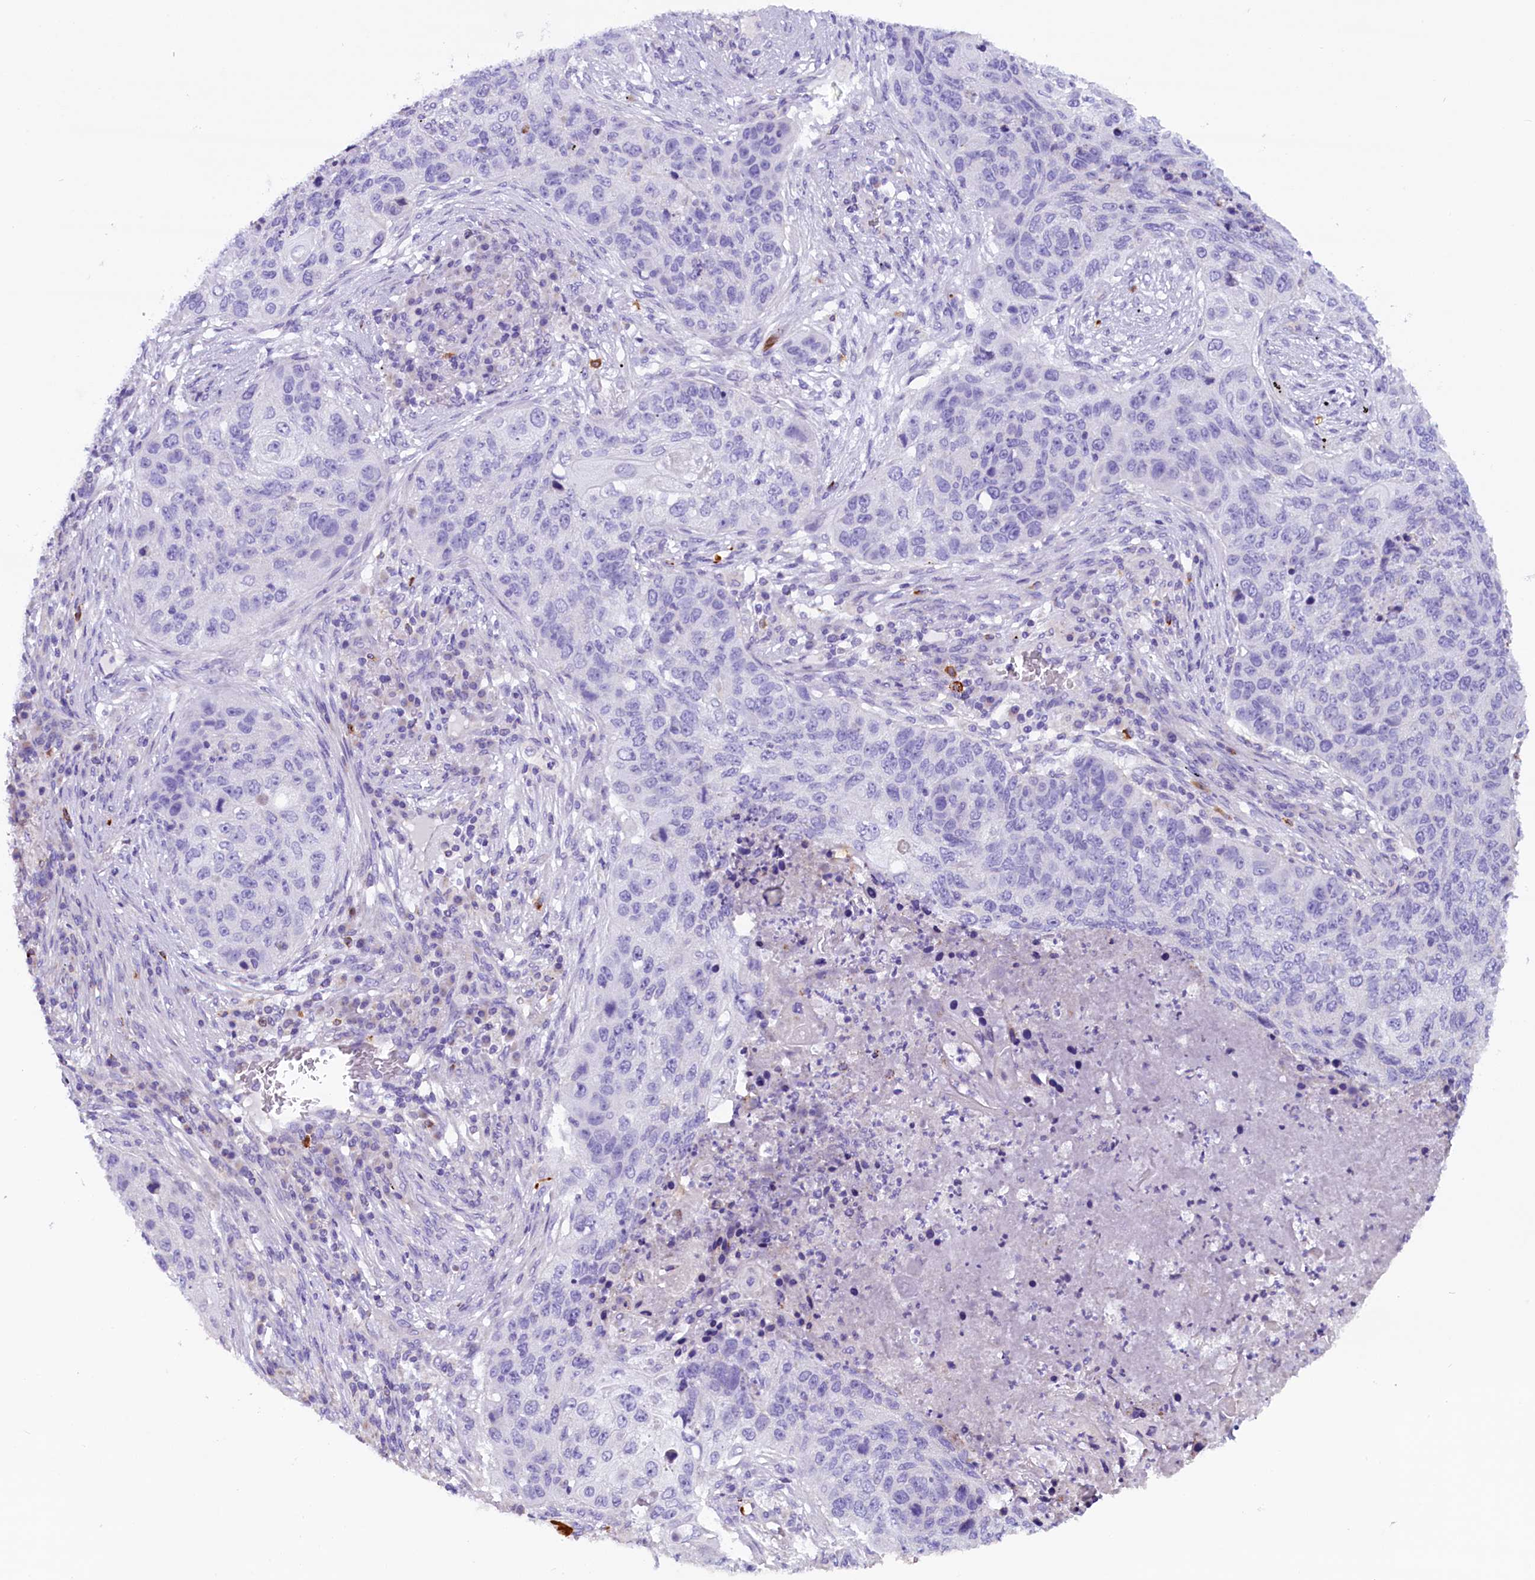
{"staining": {"intensity": "negative", "quantity": "none", "location": "none"}, "tissue": "lung cancer", "cell_type": "Tumor cells", "image_type": "cancer", "snomed": [{"axis": "morphology", "description": "Squamous cell carcinoma, NOS"}, {"axis": "topography", "description": "Lung"}], "caption": "Lung cancer was stained to show a protein in brown. There is no significant positivity in tumor cells.", "gene": "RTTN", "patient": {"sex": "female", "age": 63}}